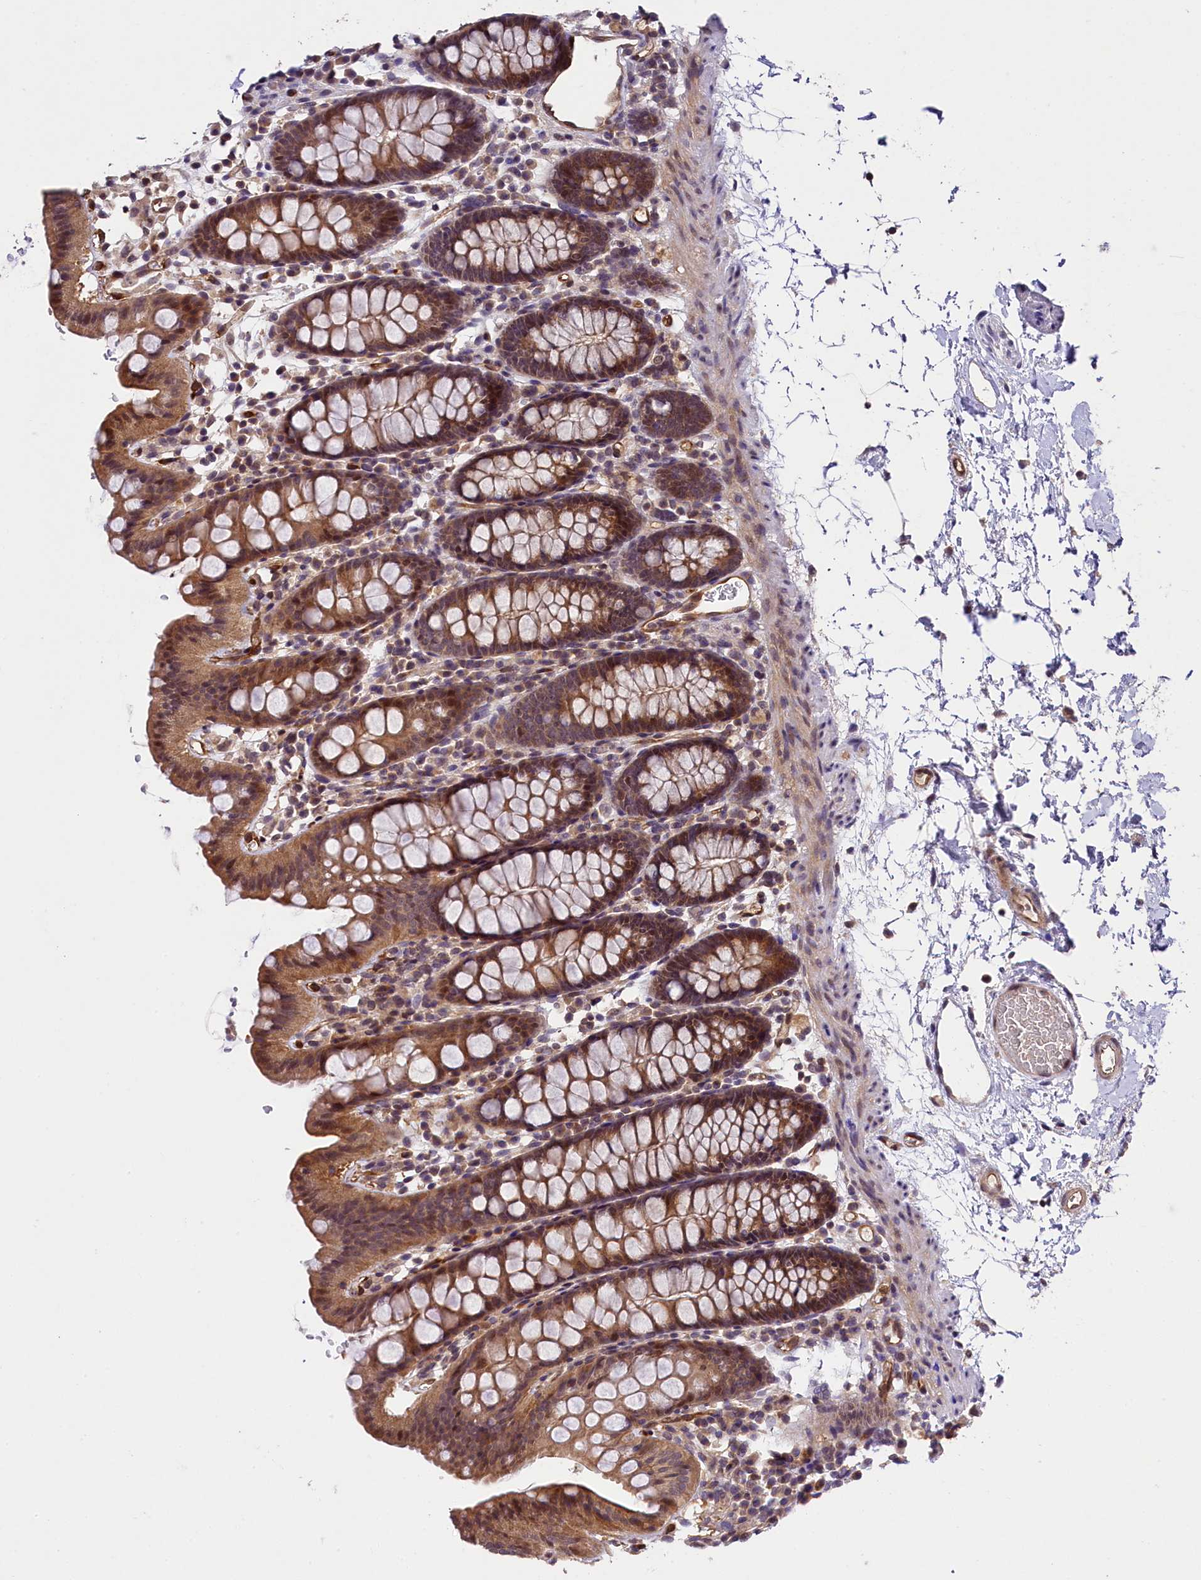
{"staining": {"intensity": "moderate", "quantity": "25%-75%", "location": "cytoplasmic/membranous"}, "tissue": "colon", "cell_type": "Endothelial cells", "image_type": "normal", "snomed": [{"axis": "morphology", "description": "Normal tissue, NOS"}, {"axis": "topography", "description": "Colon"}], "caption": "An immunohistochemistry micrograph of unremarkable tissue is shown. Protein staining in brown shows moderate cytoplasmic/membranous positivity in colon within endothelial cells. (brown staining indicates protein expression, while blue staining denotes nuclei).", "gene": "SNRK", "patient": {"sex": "male", "age": 75}}